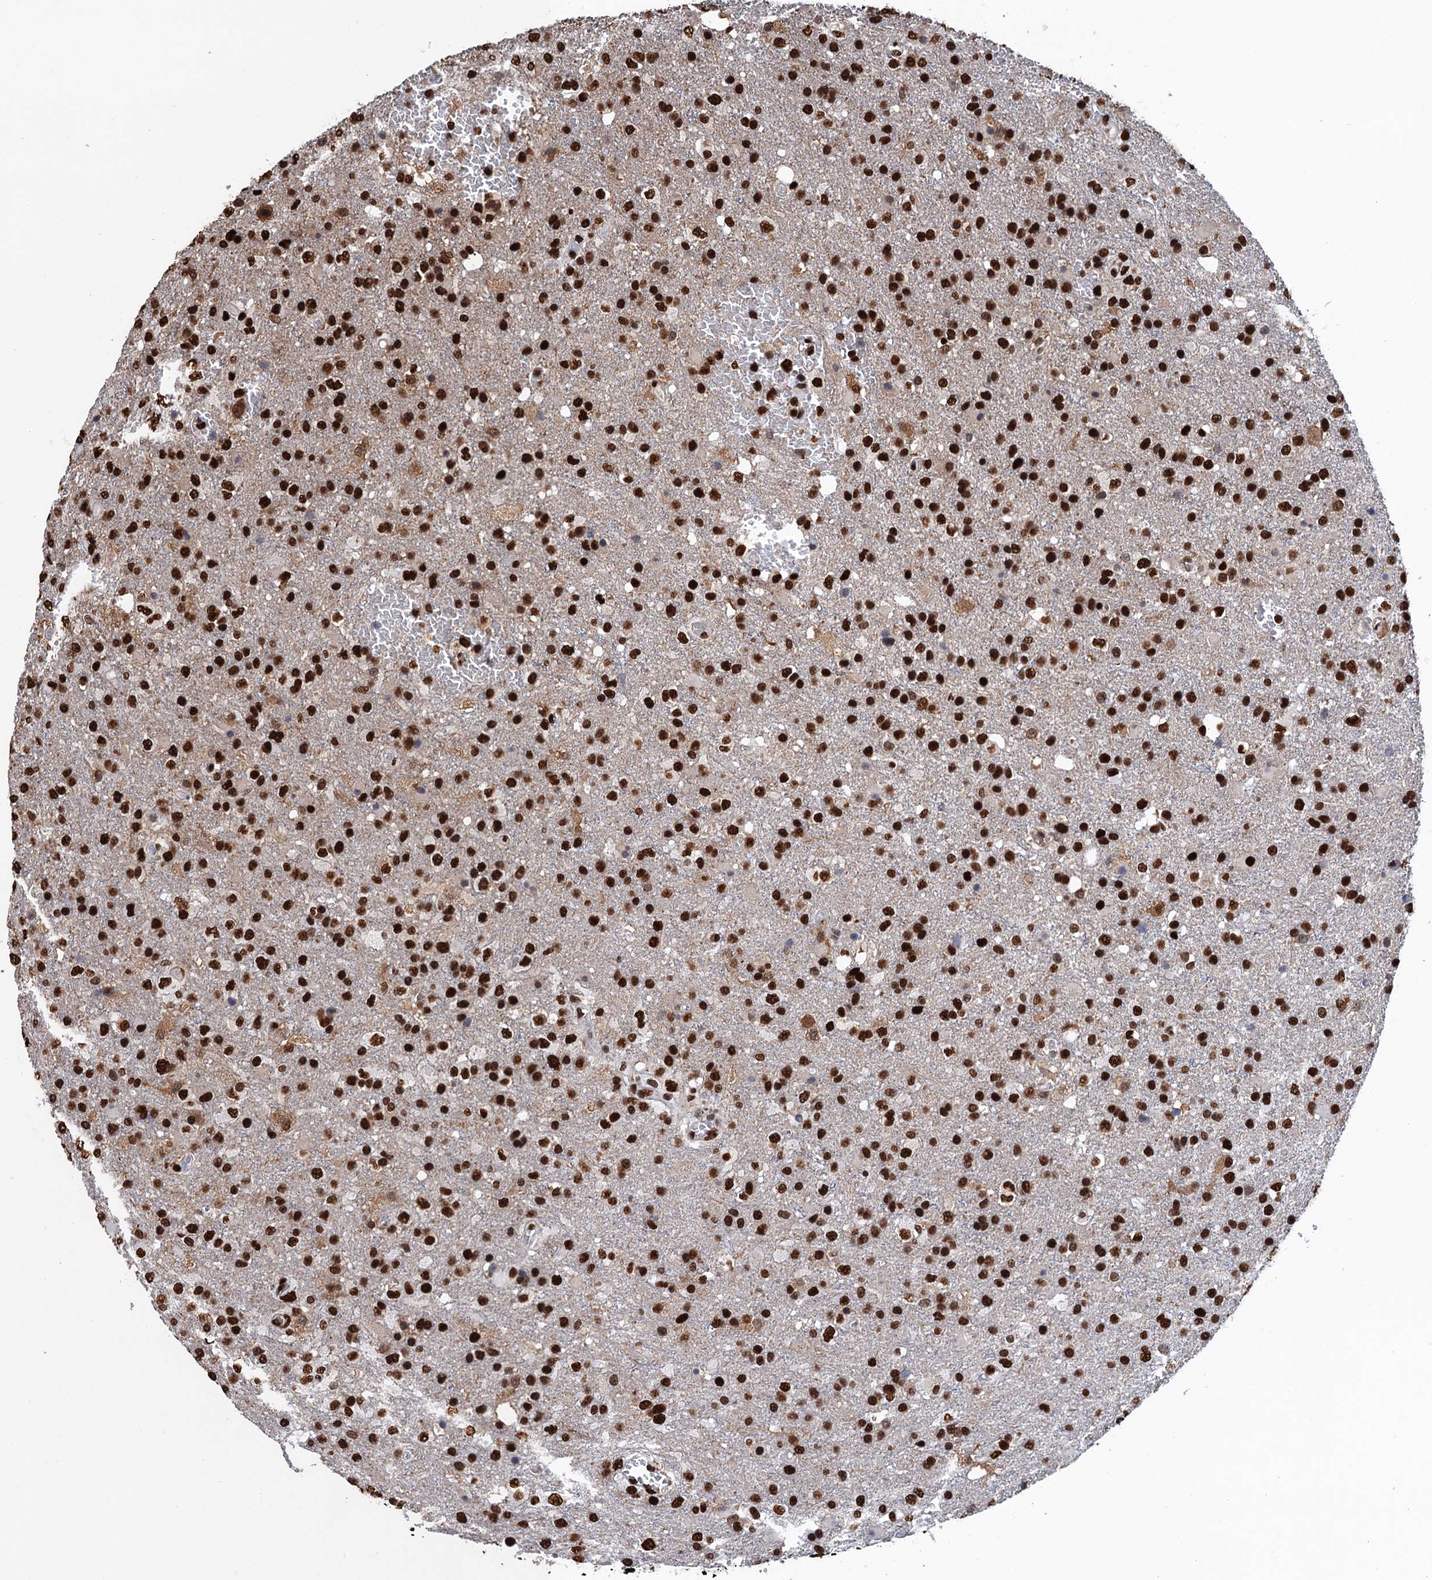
{"staining": {"intensity": "strong", "quantity": ">75%", "location": "nuclear"}, "tissue": "glioma", "cell_type": "Tumor cells", "image_type": "cancer", "snomed": [{"axis": "morphology", "description": "Glioma, malignant, High grade"}, {"axis": "topography", "description": "Brain"}], "caption": "High-magnification brightfield microscopy of glioma stained with DAB (3,3'-diaminobenzidine) (brown) and counterstained with hematoxylin (blue). tumor cells exhibit strong nuclear positivity is present in approximately>75% of cells. (brown staining indicates protein expression, while blue staining denotes nuclei).", "gene": "UBA2", "patient": {"sex": "female", "age": 74}}